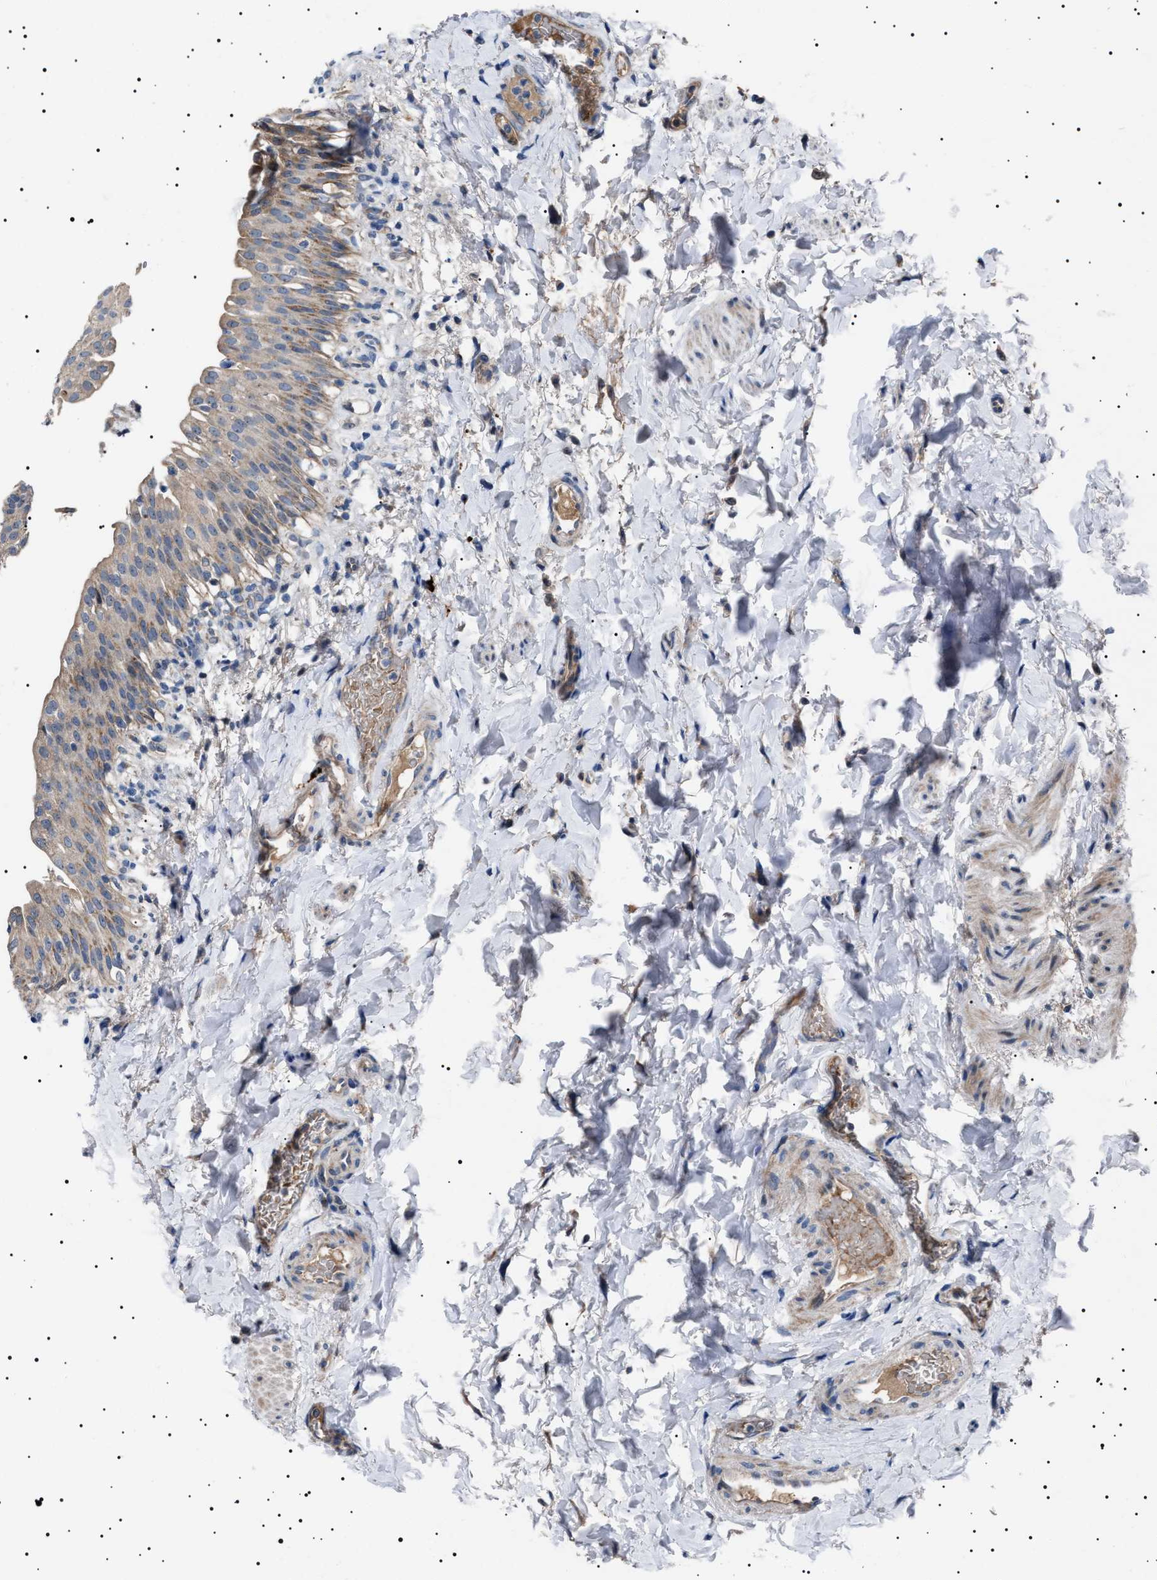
{"staining": {"intensity": "moderate", "quantity": ">75%", "location": "cytoplasmic/membranous"}, "tissue": "urinary bladder", "cell_type": "Urothelial cells", "image_type": "normal", "snomed": [{"axis": "morphology", "description": "Normal tissue, NOS"}, {"axis": "topography", "description": "Urinary bladder"}], "caption": "Immunohistochemical staining of normal urinary bladder displays medium levels of moderate cytoplasmic/membranous expression in about >75% of urothelial cells. Immunohistochemistry stains the protein in brown and the nuclei are stained blue.", "gene": "PTRH1", "patient": {"sex": "female", "age": 60}}